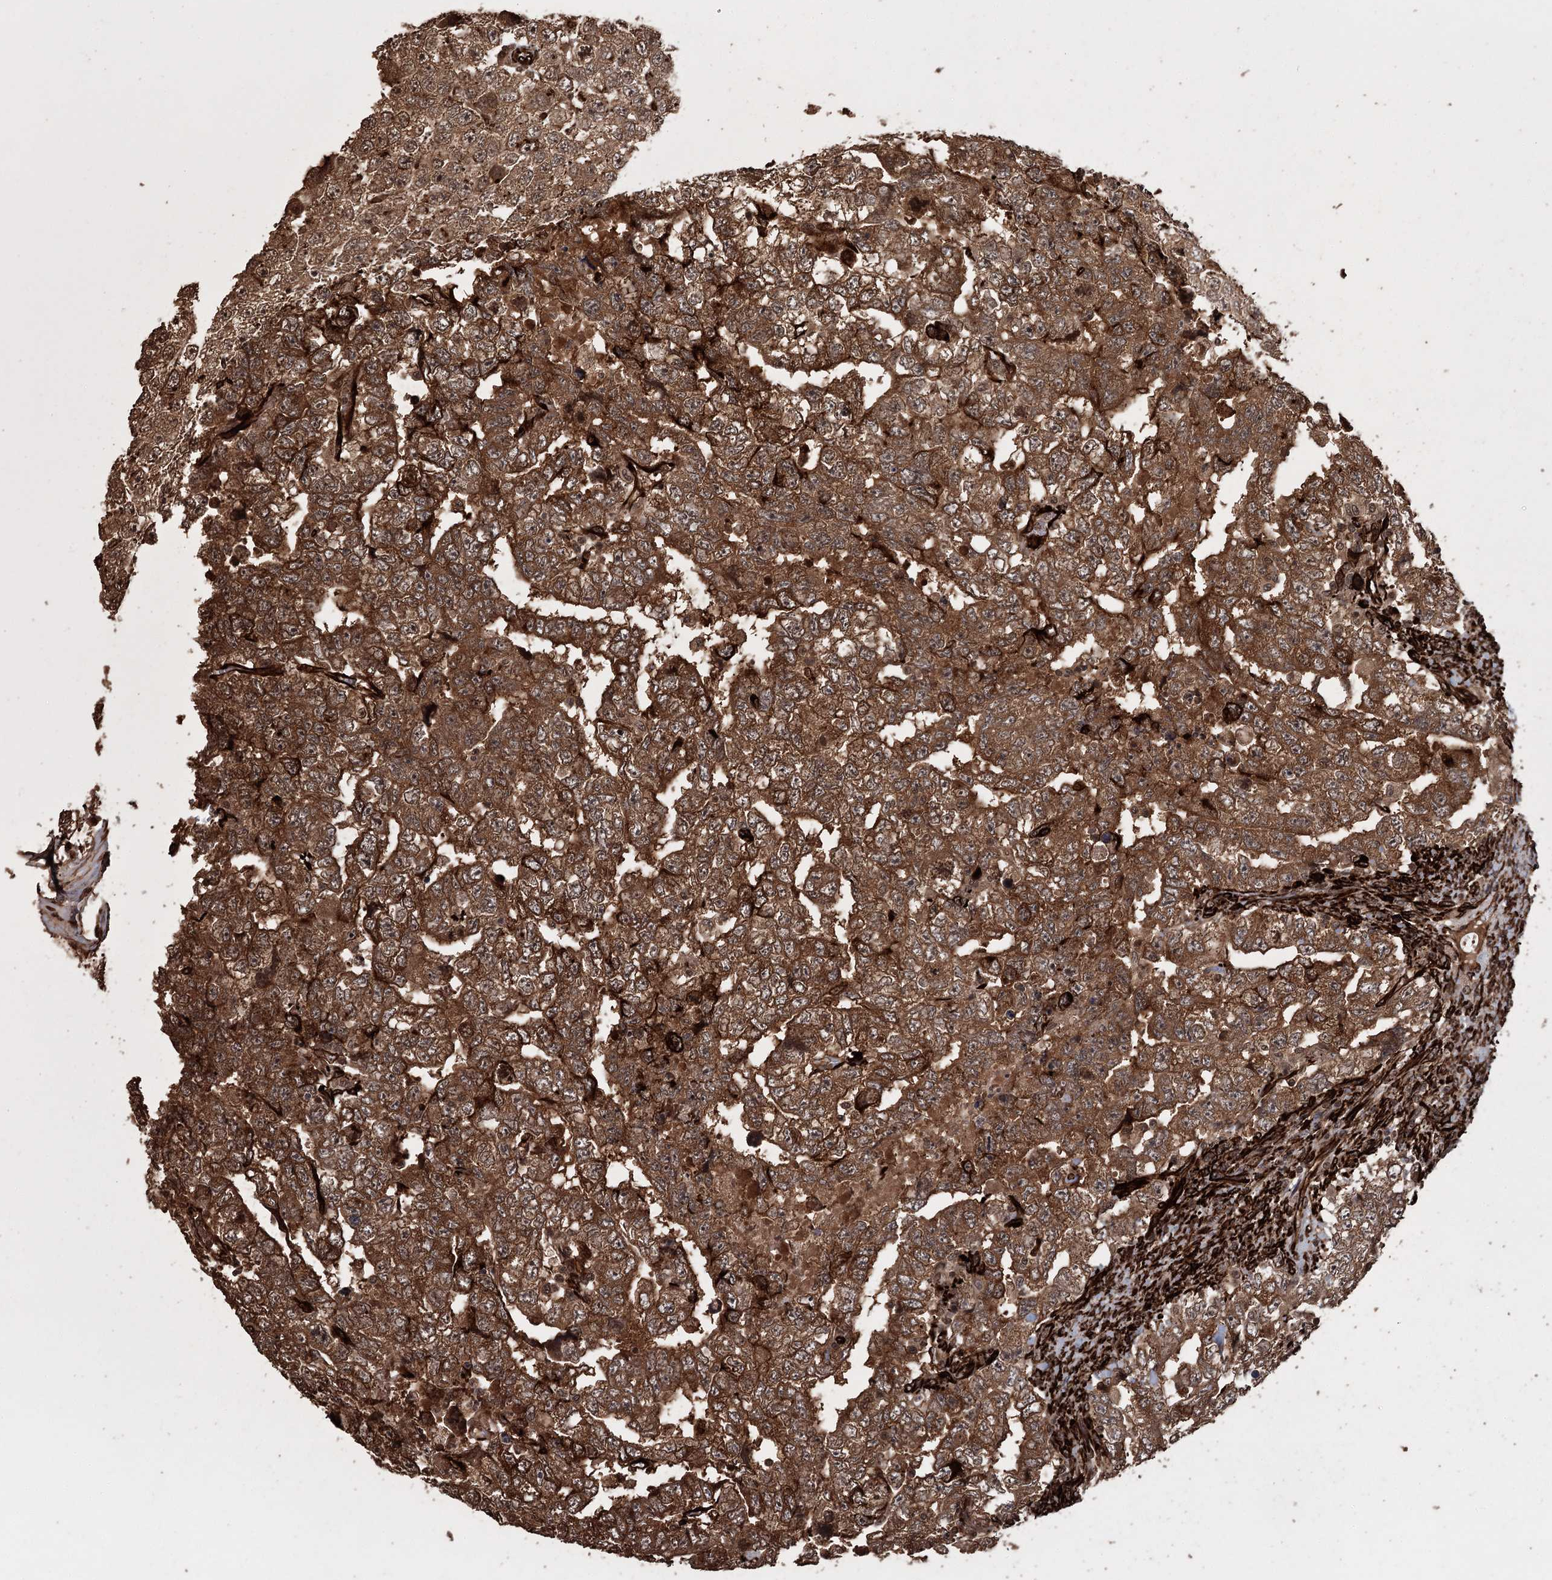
{"staining": {"intensity": "strong", "quantity": ">75%", "location": "cytoplasmic/membranous"}, "tissue": "testis cancer", "cell_type": "Tumor cells", "image_type": "cancer", "snomed": [{"axis": "morphology", "description": "Carcinoma, Embryonal, NOS"}, {"axis": "topography", "description": "Testis"}], "caption": "Immunohistochemistry (IHC) photomicrograph of testis cancer (embryonal carcinoma) stained for a protein (brown), which reveals high levels of strong cytoplasmic/membranous expression in about >75% of tumor cells.", "gene": "RPAP3", "patient": {"sex": "male", "age": 36}}